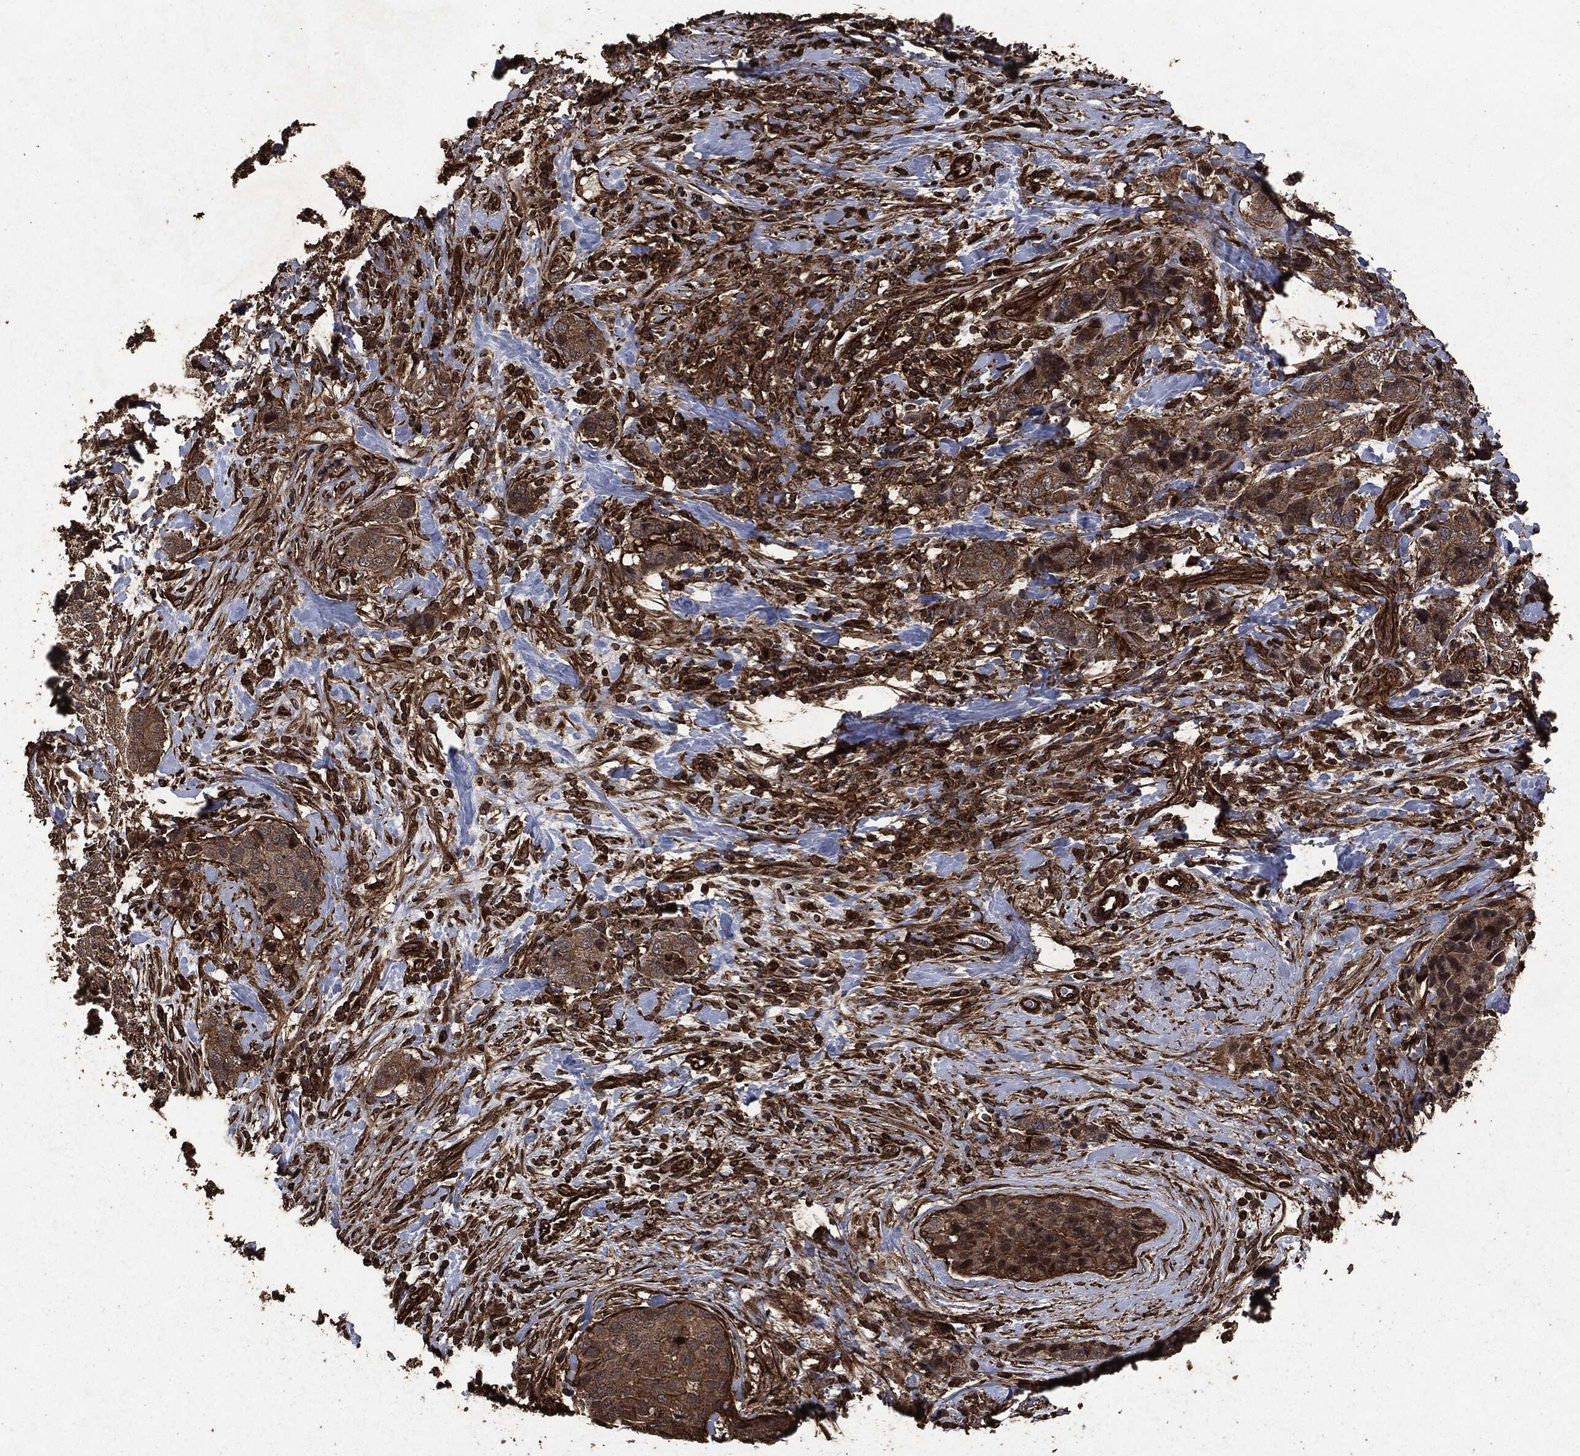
{"staining": {"intensity": "moderate", "quantity": "25%-75%", "location": "cytoplasmic/membranous"}, "tissue": "breast cancer", "cell_type": "Tumor cells", "image_type": "cancer", "snomed": [{"axis": "morphology", "description": "Lobular carcinoma"}, {"axis": "topography", "description": "Breast"}], "caption": "IHC of human breast cancer reveals medium levels of moderate cytoplasmic/membranous expression in approximately 25%-75% of tumor cells.", "gene": "HRAS", "patient": {"sex": "female", "age": 59}}